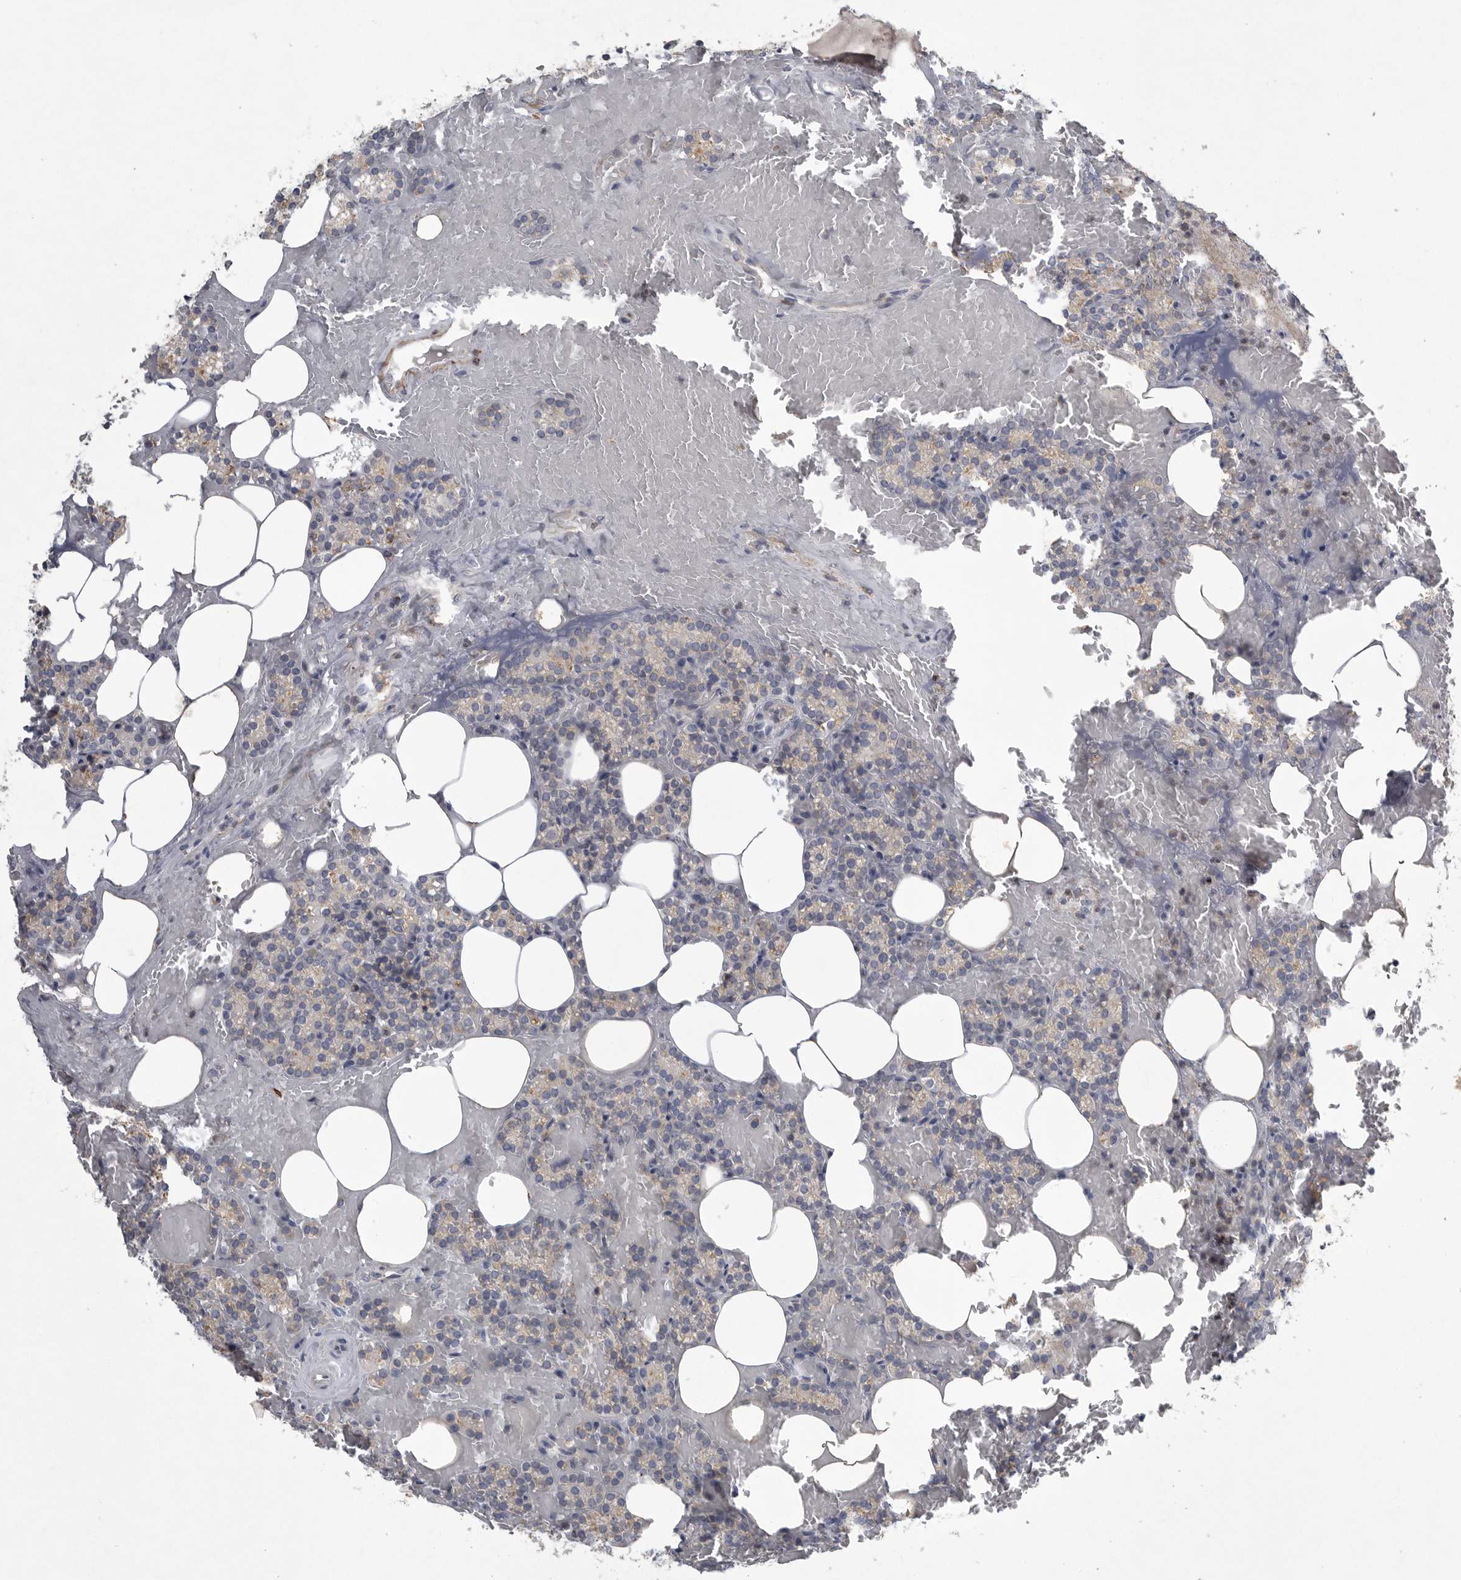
{"staining": {"intensity": "weak", "quantity": "25%-75%", "location": "cytoplasmic/membranous"}, "tissue": "parathyroid gland", "cell_type": "Glandular cells", "image_type": "normal", "snomed": [{"axis": "morphology", "description": "Normal tissue, NOS"}, {"axis": "topography", "description": "Parathyroid gland"}], "caption": "This micrograph displays immunohistochemistry (IHC) staining of benign human parathyroid gland, with low weak cytoplasmic/membranous staining in about 25%-75% of glandular cells.", "gene": "MINPP1", "patient": {"sex": "female", "age": 78}}